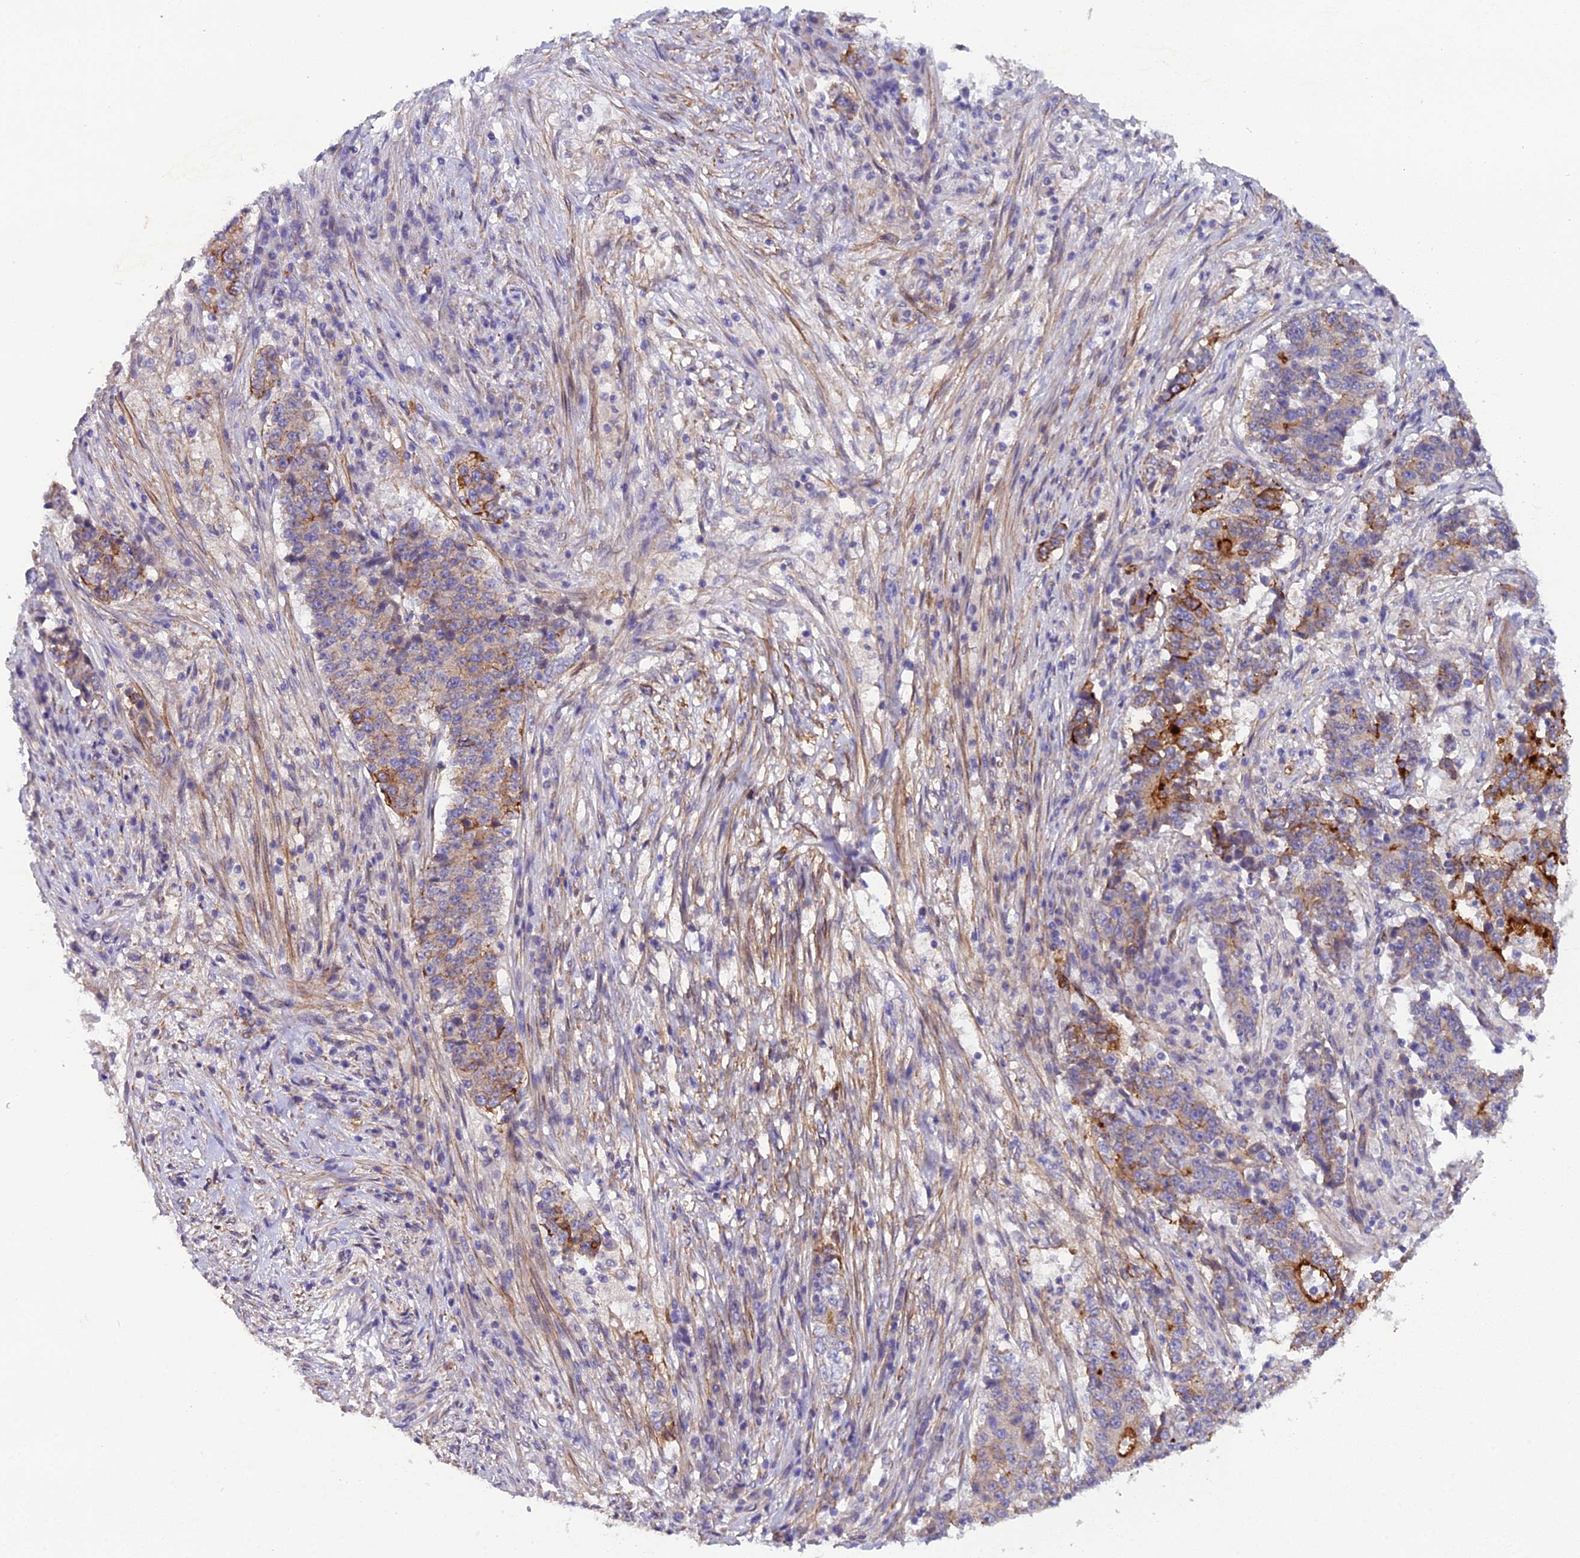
{"staining": {"intensity": "strong", "quantity": "<25%", "location": "cytoplasmic/membranous"}, "tissue": "stomach cancer", "cell_type": "Tumor cells", "image_type": "cancer", "snomed": [{"axis": "morphology", "description": "Adenocarcinoma, NOS"}, {"axis": "topography", "description": "Stomach"}], "caption": "Stomach adenocarcinoma stained with DAB (3,3'-diaminobenzidine) immunohistochemistry reveals medium levels of strong cytoplasmic/membranous staining in approximately <25% of tumor cells. Immunohistochemistry (ihc) stains the protein of interest in brown and the nuclei are stained blue.", "gene": "CFAP47", "patient": {"sex": "male", "age": 59}}